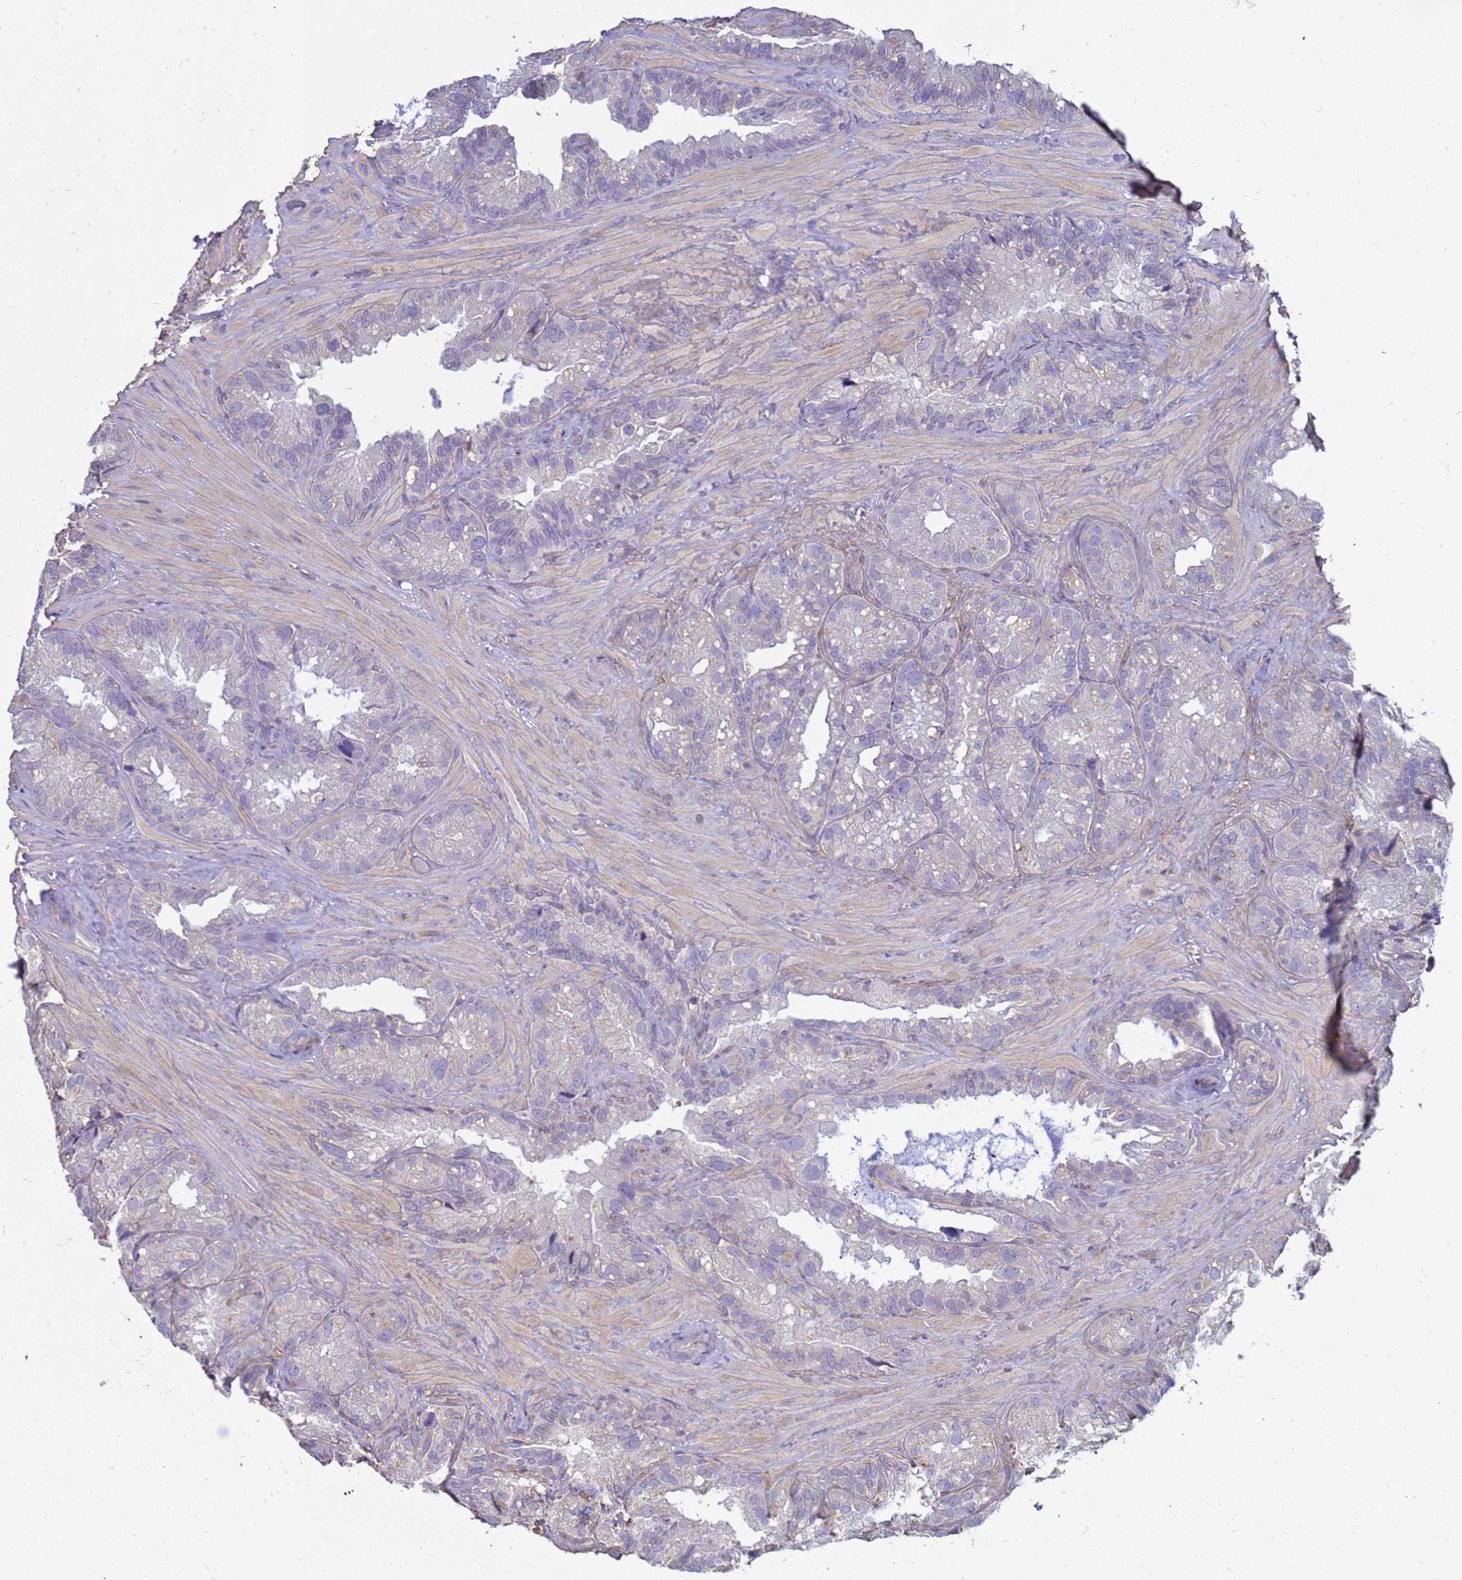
{"staining": {"intensity": "negative", "quantity": "none", "location": "none"}, "tissue": "seminal vesicle", "cell_type": "Glandular cells", "image_type": "normal", "snomed": [{"axis": "morphology", "description": "Normal tissue, NOS"}, {"axis": "topography", "description": "Prostate"}, {"axis": "topography", "description": "Seminal veicle"}], "caption": "Immunohistochemical staining of normal human seminal vesicle demonstrates no significant staining in glandular cells.", "gene": "SGIP1", "patient": {"sex": "male", "age": 68}}